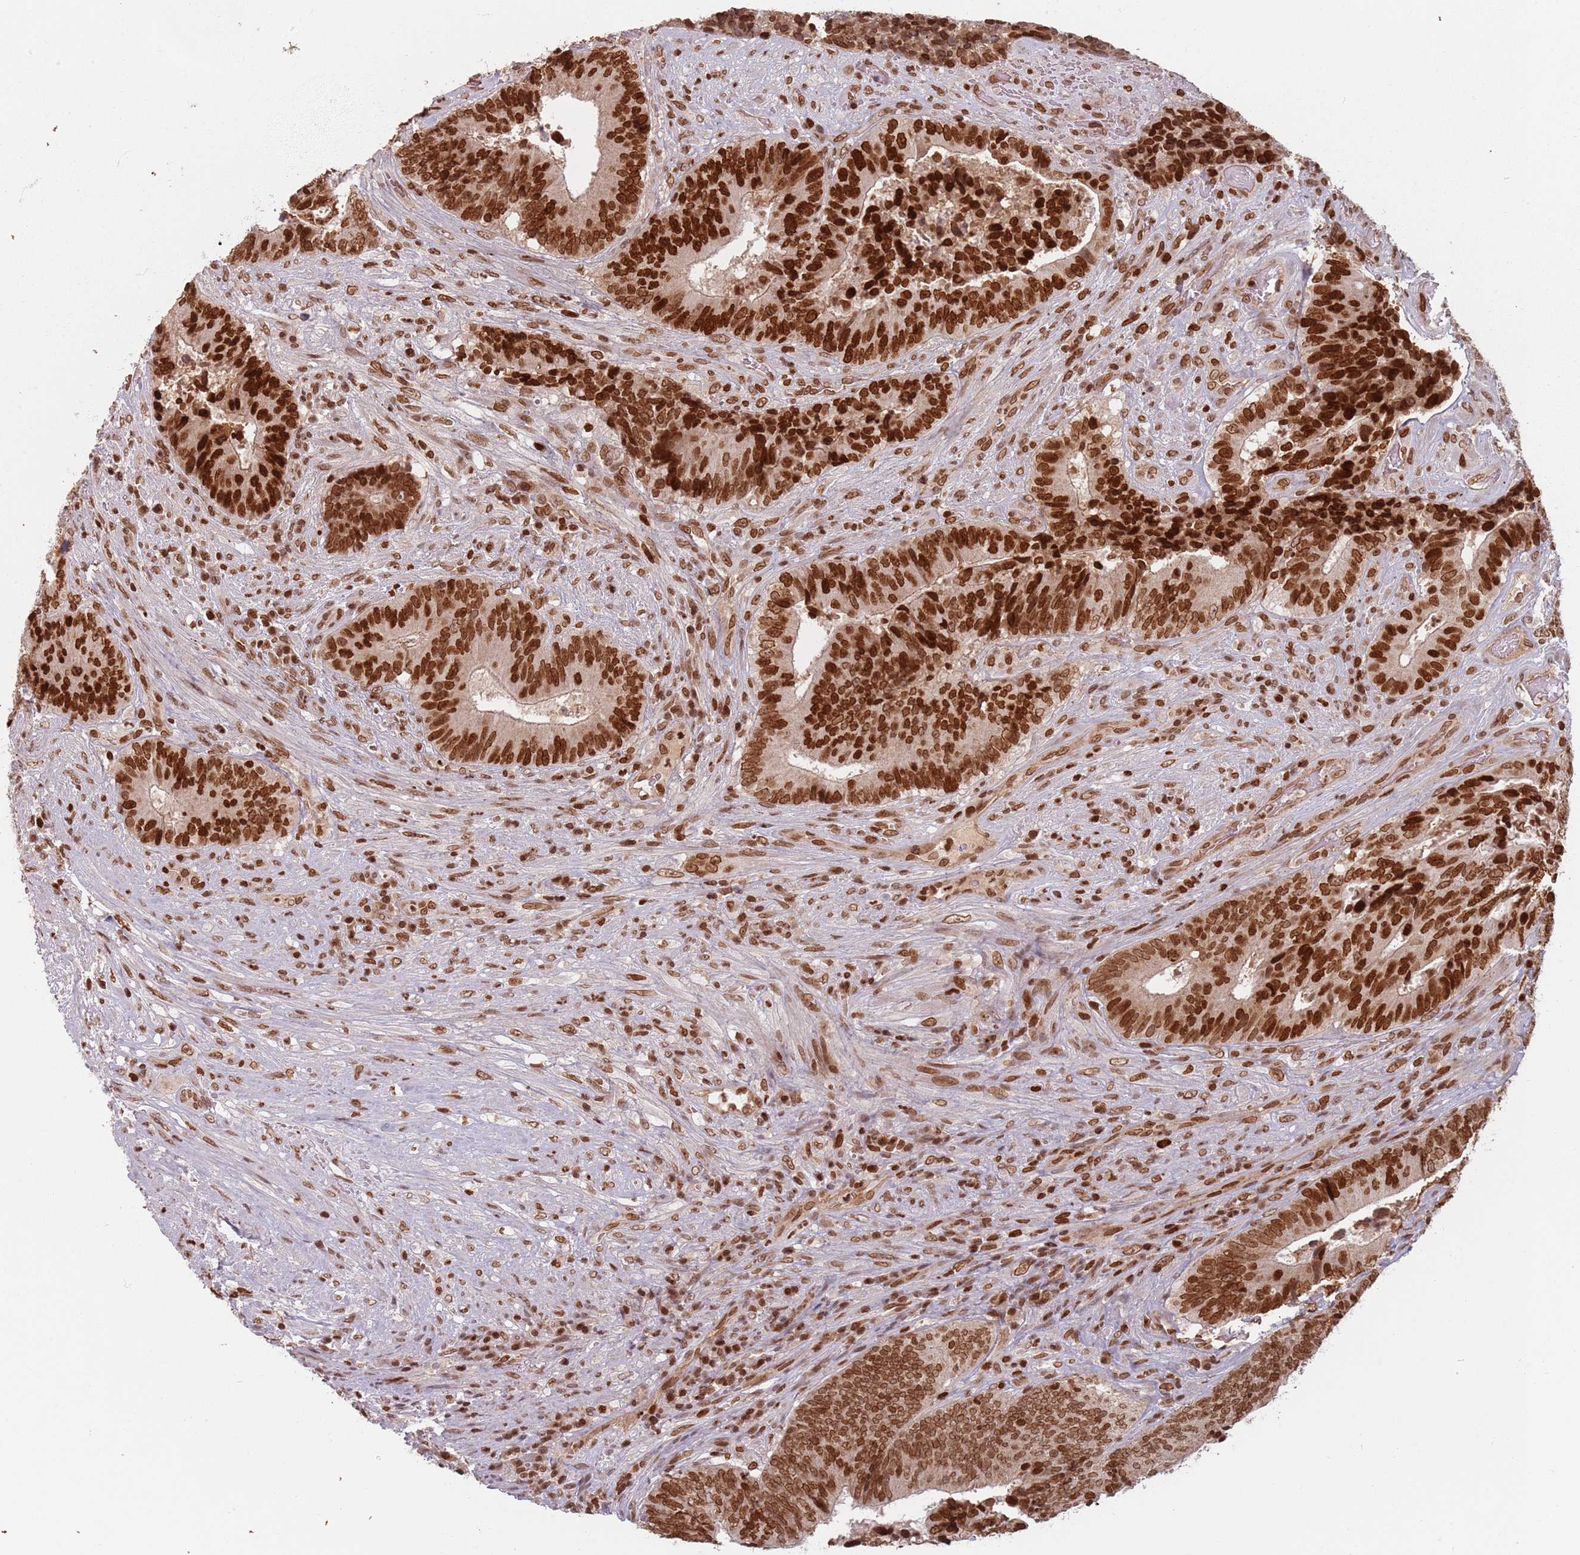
{"staining": {"intensity": "strong", "quantity": ">75%", "location": "nuclear"}, "tissue": "colorectal cancer", "cell_type": "Tumor cells", "image_type": "cancer", "snomed": [{"axis": "morphology", "description": "Adenocarcinoma, NOS"}, {"axis": "topography", "description": "Rectum"}], "caption": "Protein staining demonstrates strong nuclear expression in approximately >75% of tumor cells in colorectal adenocarcinoma.", "gene": "NUP50", "patient": {"sex": "male", "age": 72}}